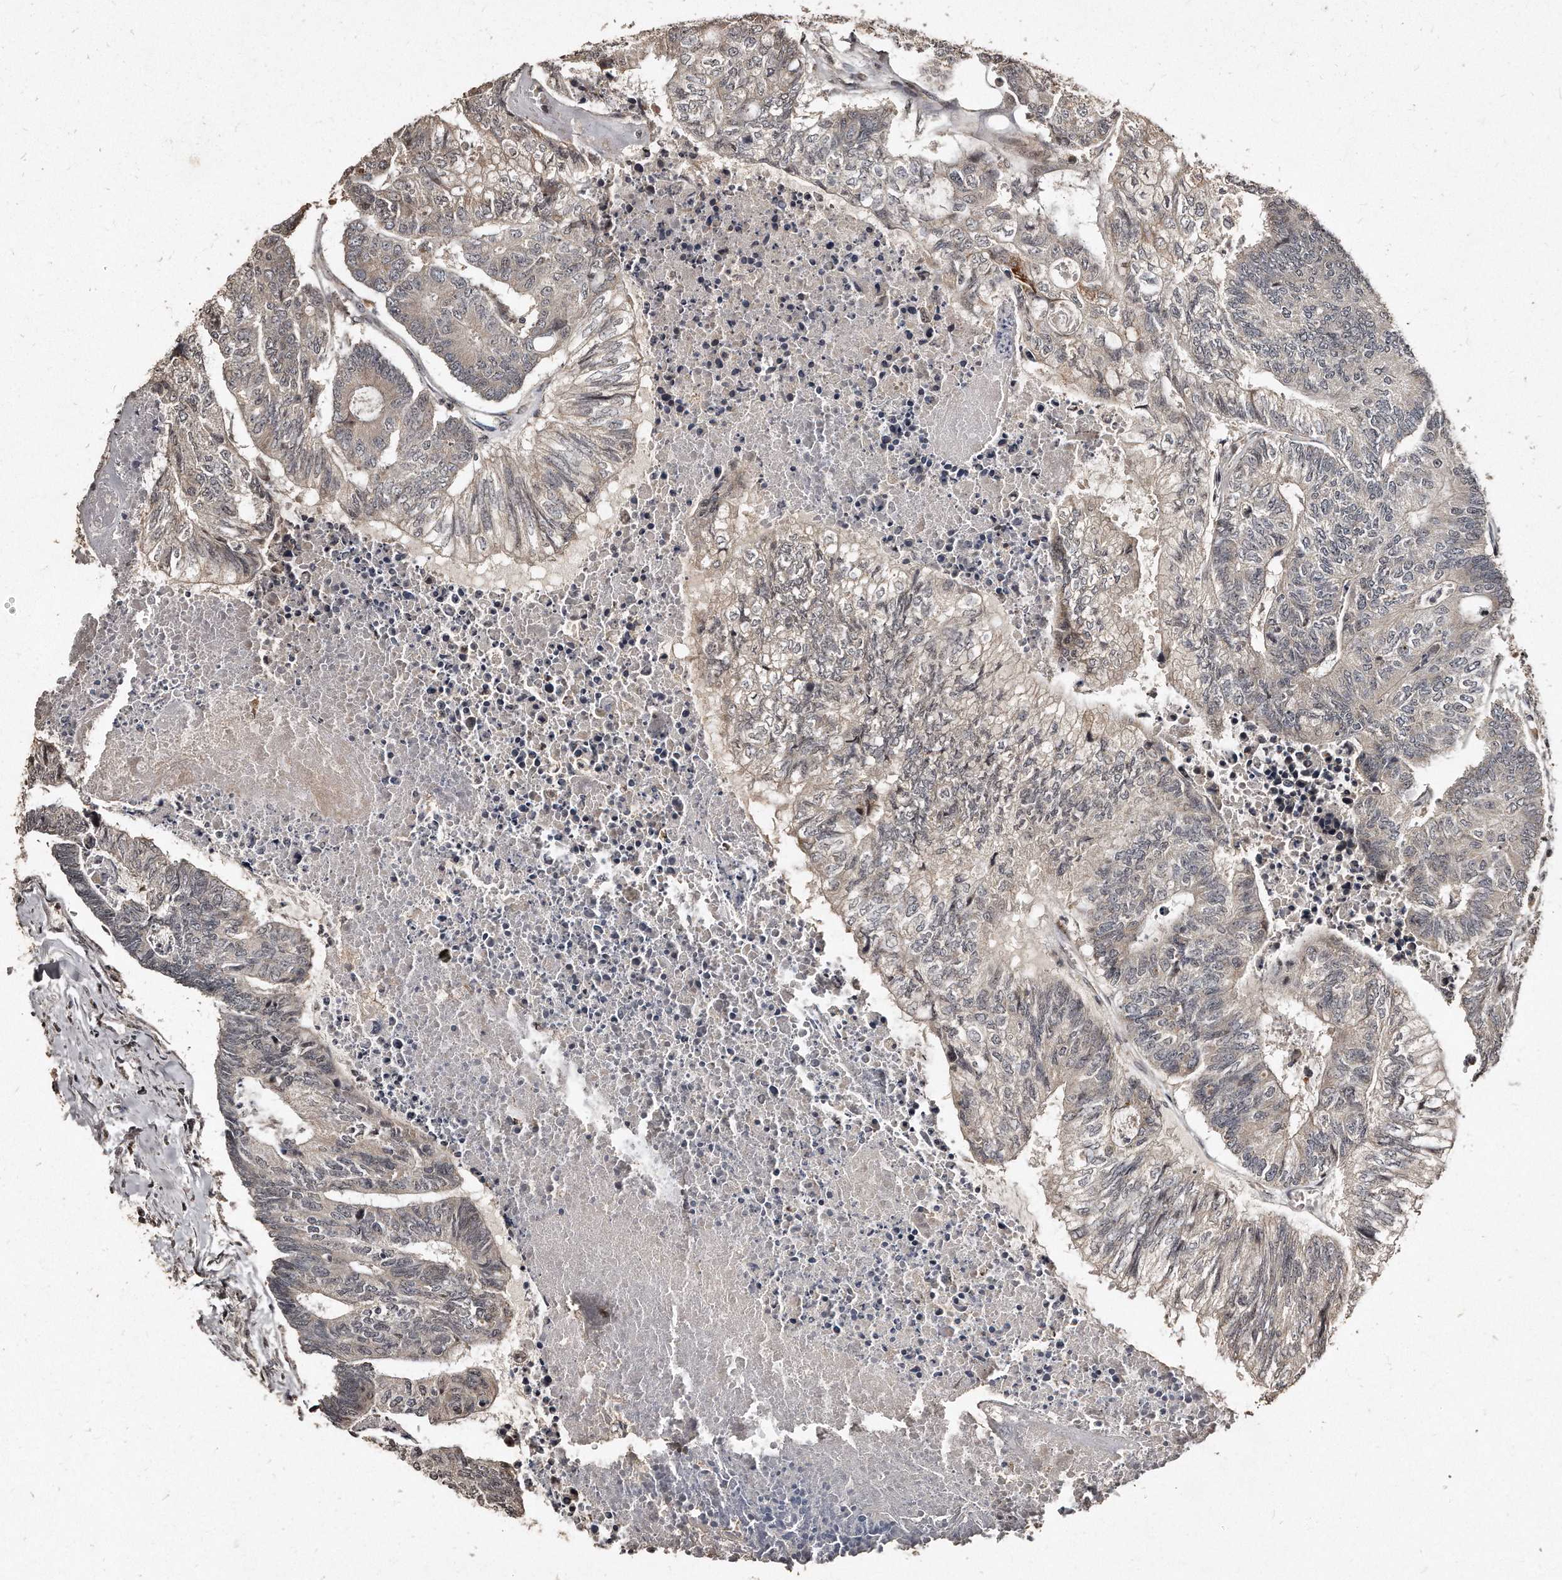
{"staining": {"intensity": "negative", "quantity": "none", "location": "none"}, "tissue": "colorectal cancer", "cell_type": "Tumor cells", "image_type": "cancer", "snomed": [{"axis": "morphology", "description": "Adenocarcinoma, NOS"}, {"axis": "topography", "description": "Colon"}], "caption": "Colorectal cancer stained for a protein using IHC shows no staining tumor cells.", "gene": "TSHR", "patient": {"sex": "female", "age": 67}}